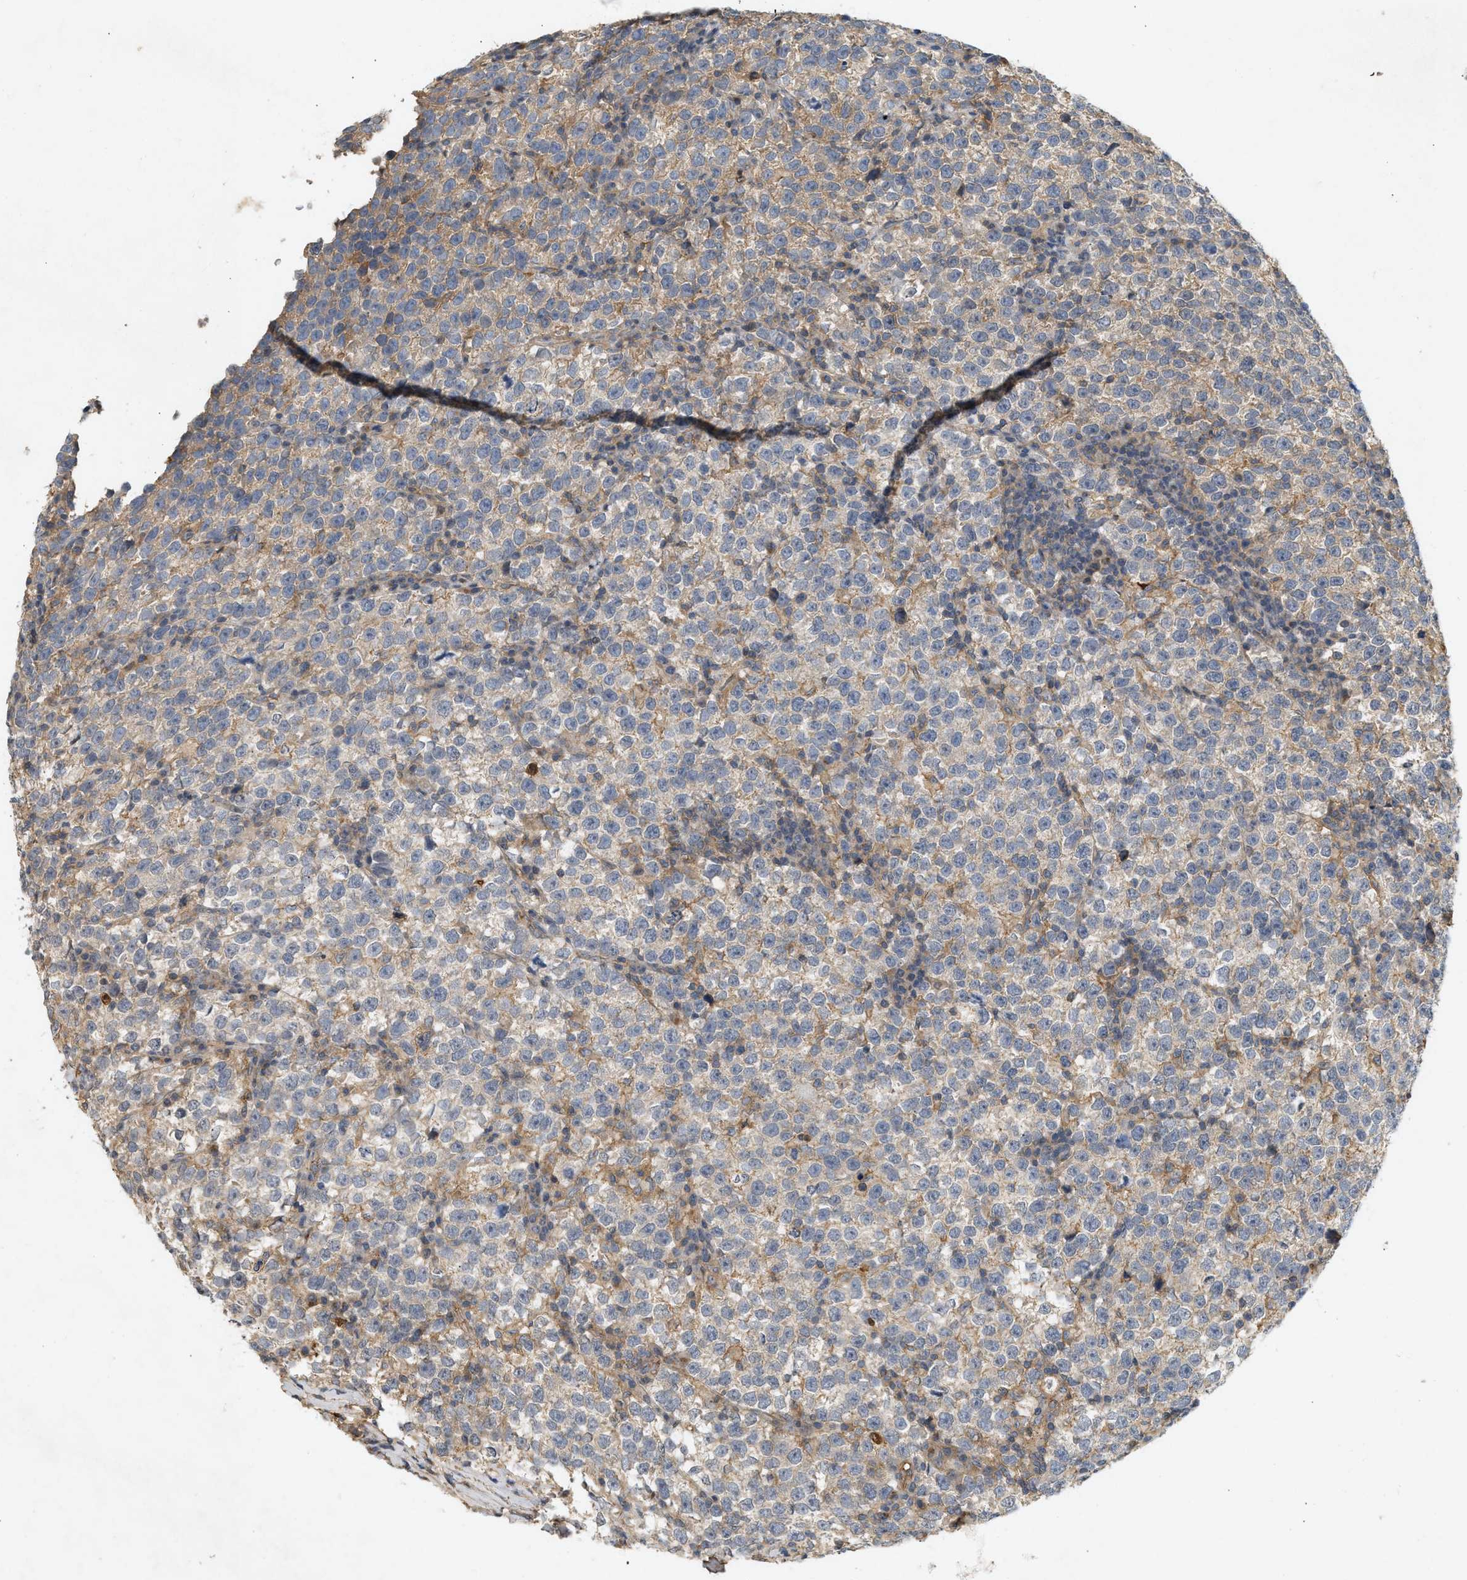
{"staining": {"intensity": "moderate", "quantity": "<25%", "location": "cytoplasmic/membranous"}, "tissue": "testis cancer", "cell_type": "Tumor cells", "image_type": "cancer", "snomed": [{"axis": "morphology", "description": "Normal tissue, NOS"}, {"axis": "morphology", "description": "Seminoma, NOS"}, {"axis": "topography", "description": "Testis"}], "caption": "Immunohistochemistry (IHC) (DAB) staining of seminoma (testis) demonstrates moderate cytoplasmic/membranous protein staining in approximately <25% of tumor cells.", "gene": "F8", "patient": {"sex": "male", "age": 43}}